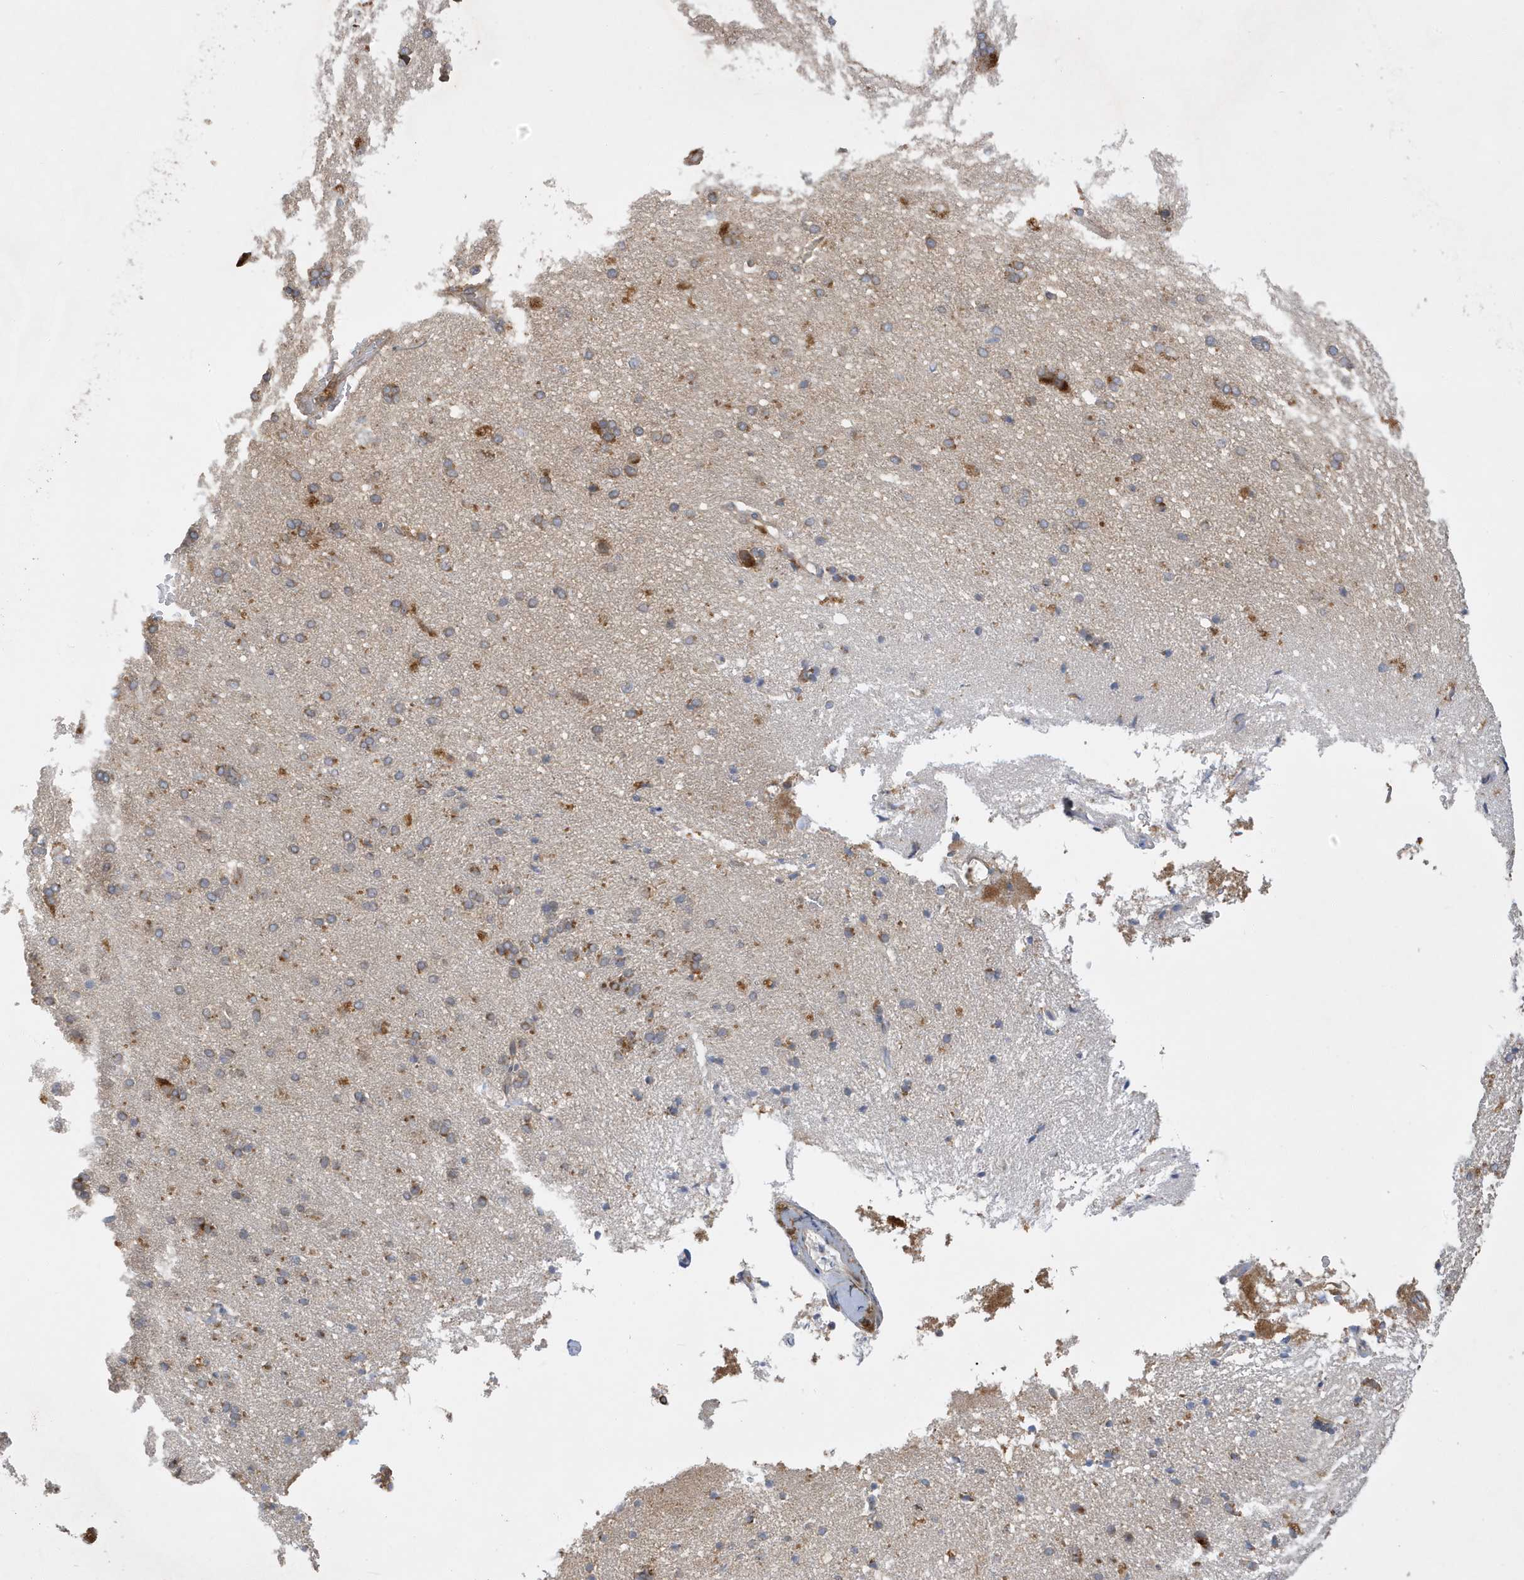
{"staining": {"intensity": "negative", "quantity": "none", "location": "none"}, "tissue": "cerebral cortex", "cell_type": "Endothelial cells", "image_type": "normal", "snomed": [{"axis": "morphology", "description": "Normal tissue, NOS"}, {"axis": "topography", "description": "Cerebral cortex"}], "caption": "Immunohistochemistry (IHC) of unremarkable cerebral cortex exhibits no positivity in endothelial cells.", "gene": "LAPTM4A", "patient": {"sex": "male", "age": 62}}